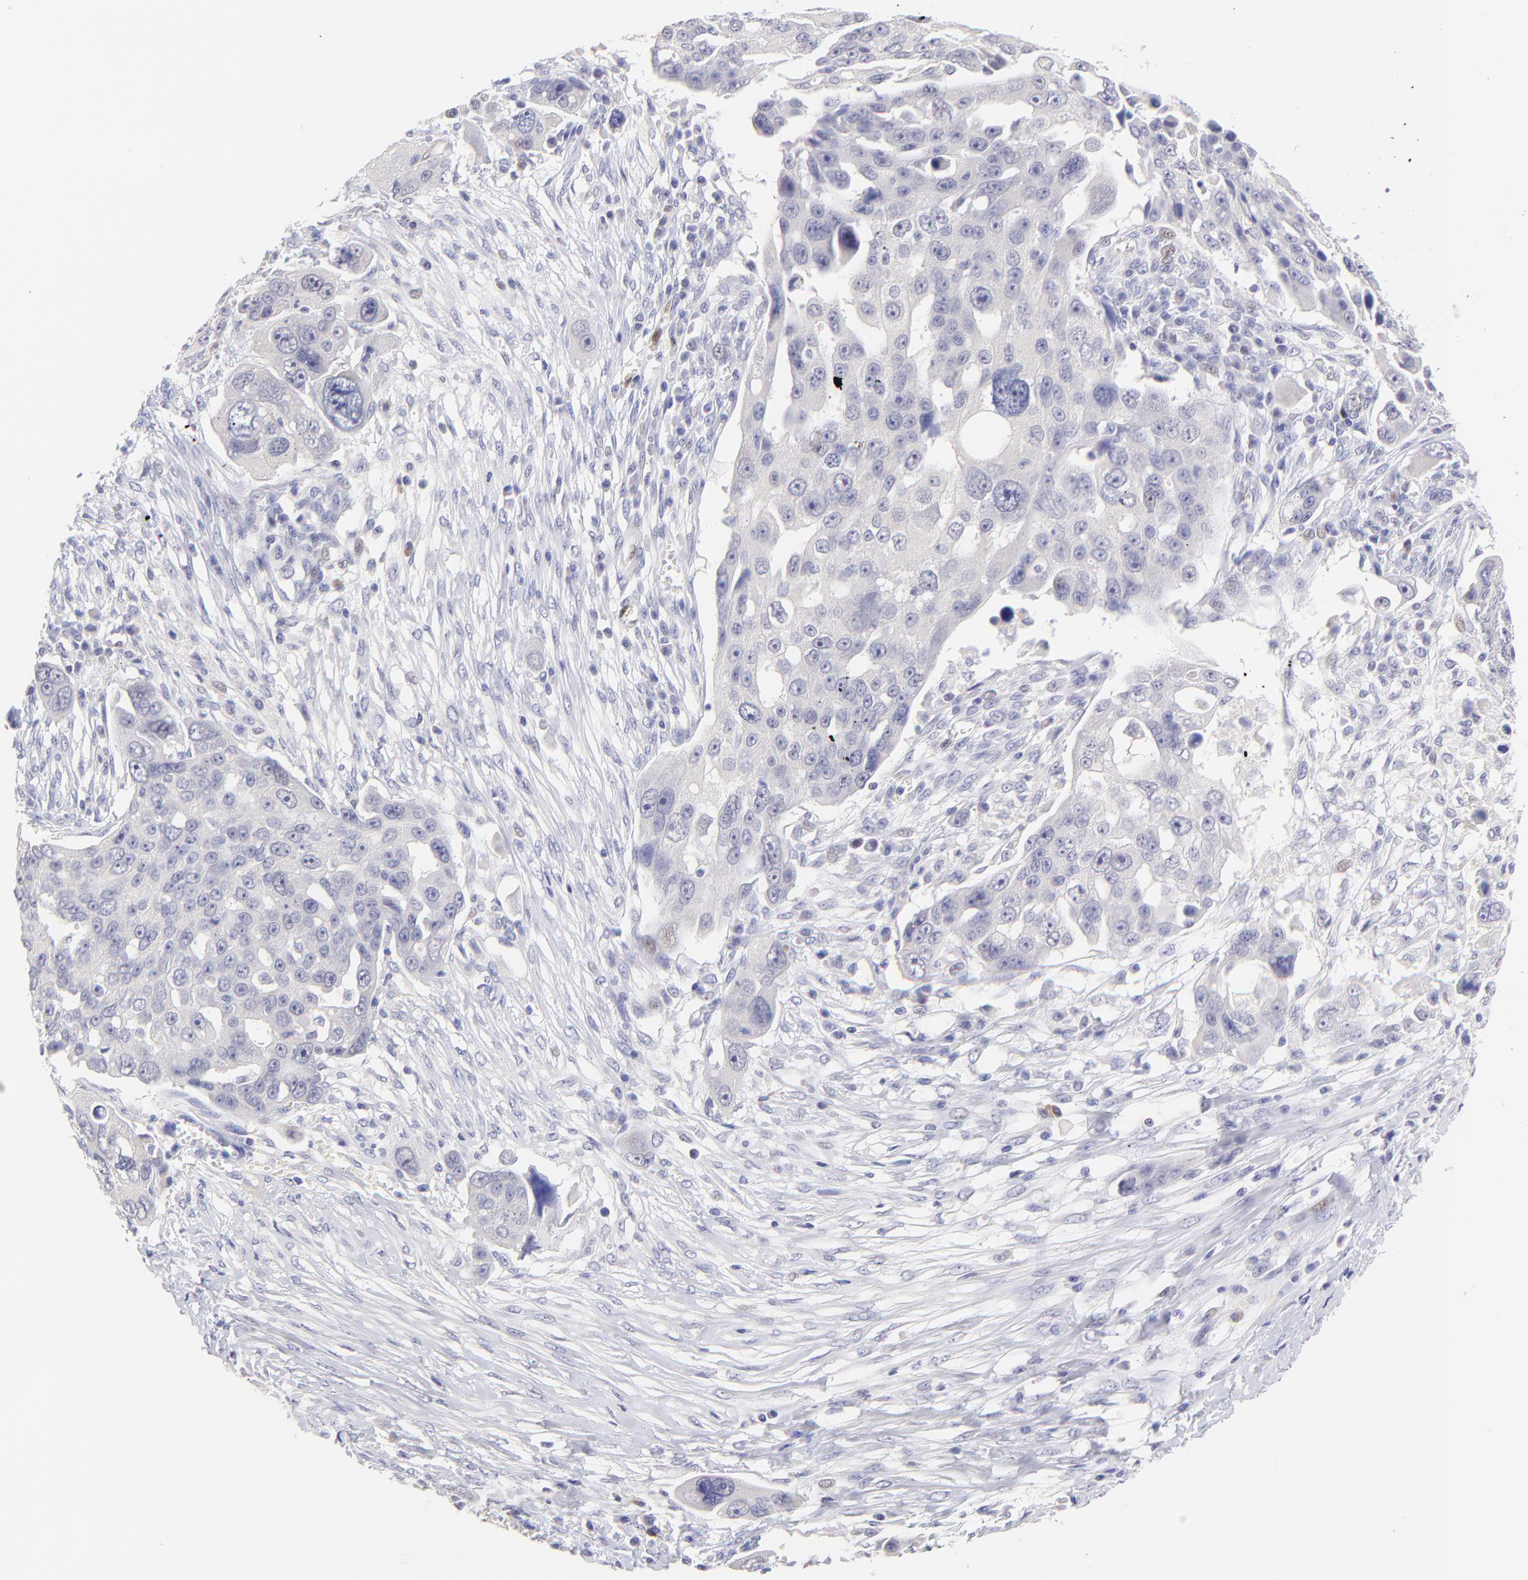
{"staining": {"intensity": "negative", "quantity": "none", "location": "none"}, "tissue": "ovarian cancer", "cell_type": "Tumor cells", "image_type": "cancer", "snomed": [{"axis": "morphology", "description": "Carcinoma, endometroid"}, {"axis": "topography", "description": "Ovary"}], "caption": "High power microscopy histopathology image of an IHC photomicrograph of ovarian cancer (endometroid carcinoma), revealing no significant staining in tumor cells.", "gene": "KLF4", "patient": {"sex": "female", "age": 75}}